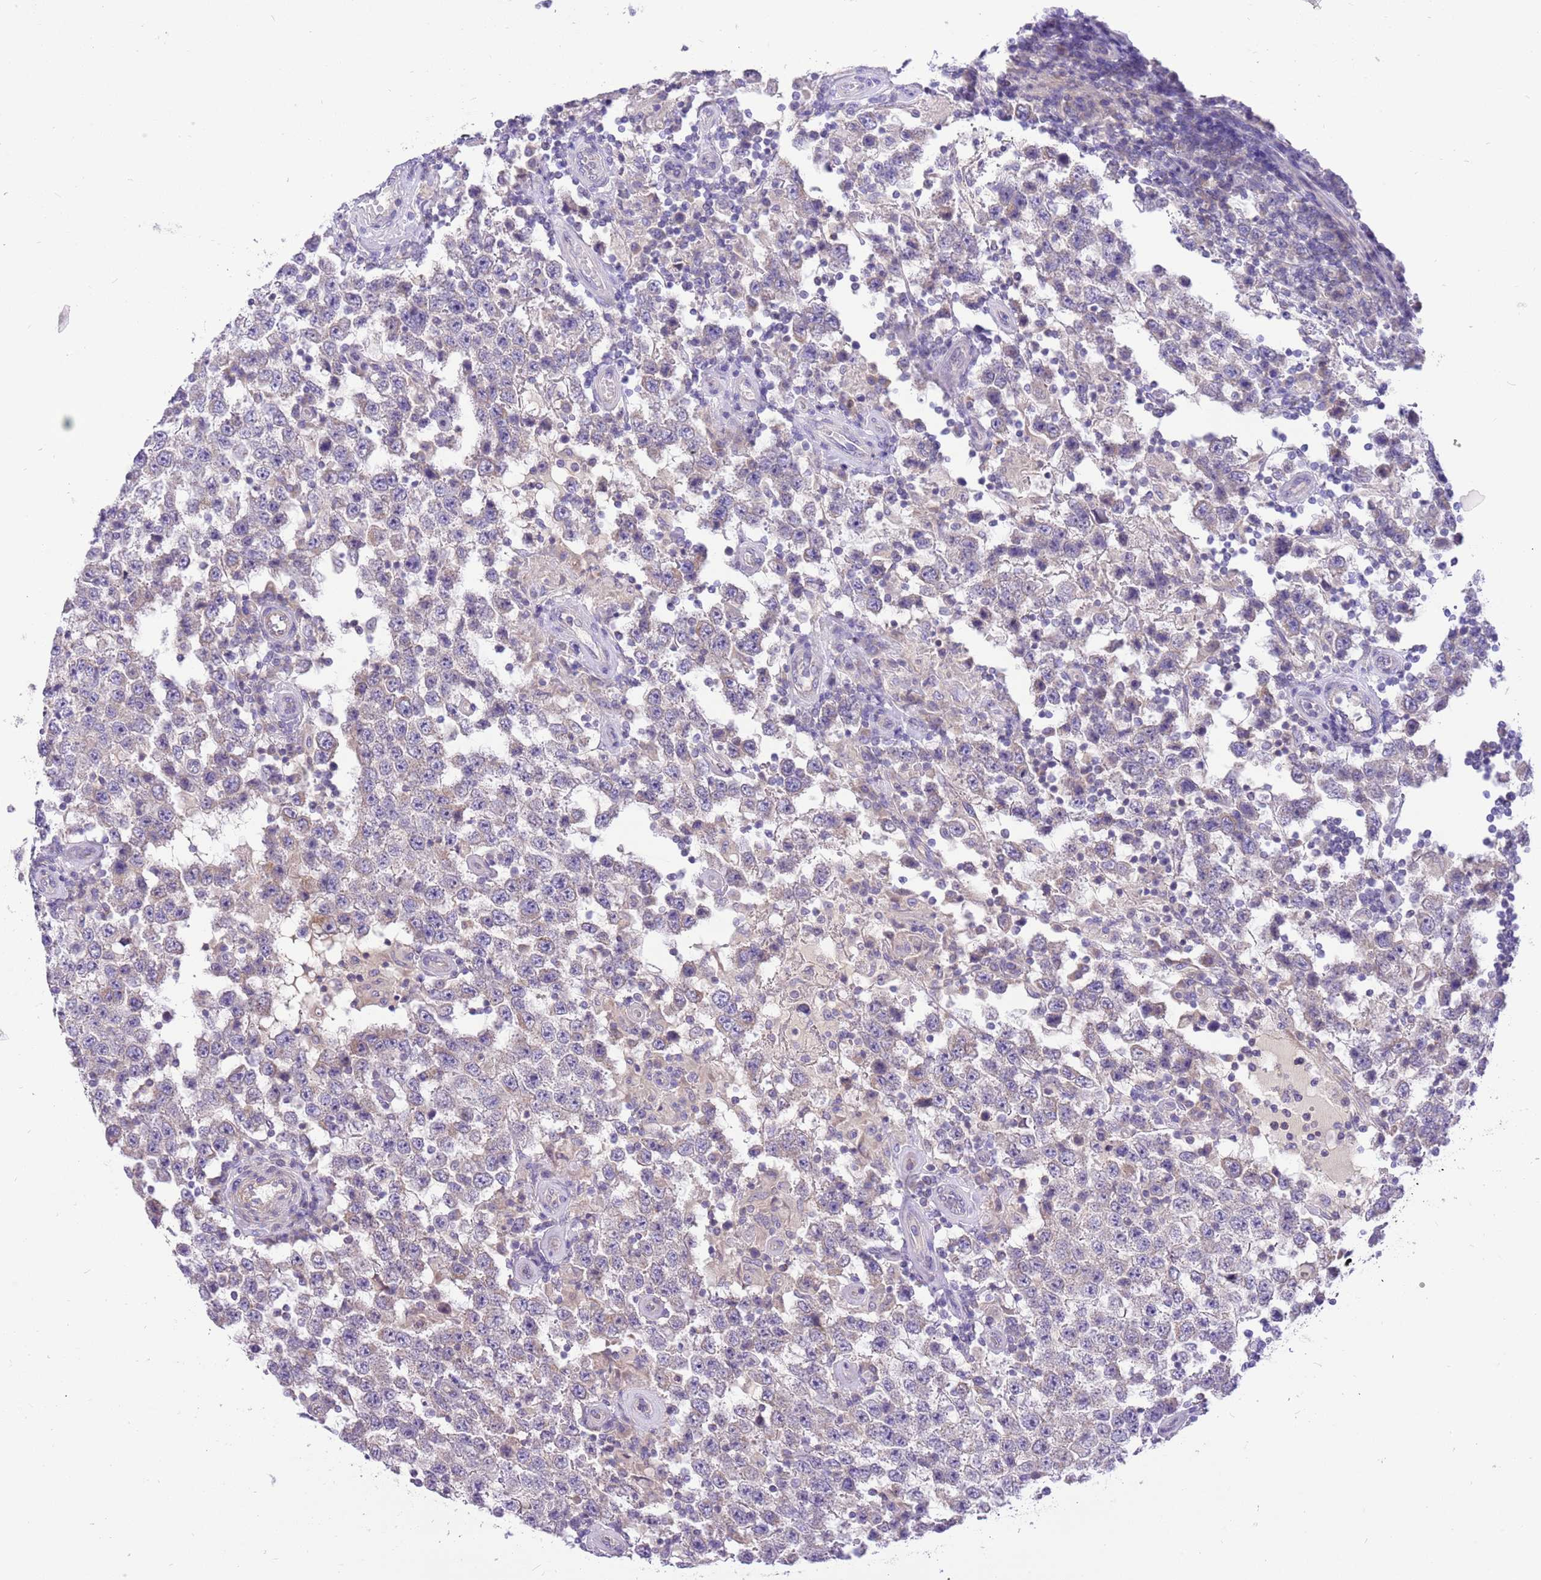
{"staining": {"intensity": "weak", "quantity": "<25%", "location": "cytoplasmic/membranous"}, "tissue": "testis cancer", "cell_type": "Tumor cells", "image_type": "cancer", "snomed": [{"axis": "morphology", "description": "Normal tissue, NOS"}, {"axis": "morphology", "description": "Urothelial carcinoma, High grade"}, {"axis": "morphology", "description": "Seminoma, NOS"}, {"axis": "morphology", "description": "Carcinoma, Embryonal, NOS"}, {"axis": "topography", "description": "Urinary bladder"}, {"axis": "topography", "description": "Testis"}], "caption": "This is an immunohistochemistry histopathology image of testis urothelial carcinoma (high-grade). There is no staining in tumor cells.", "gene": "GLCE", "patient": {"sex": "male", "age": 41}}